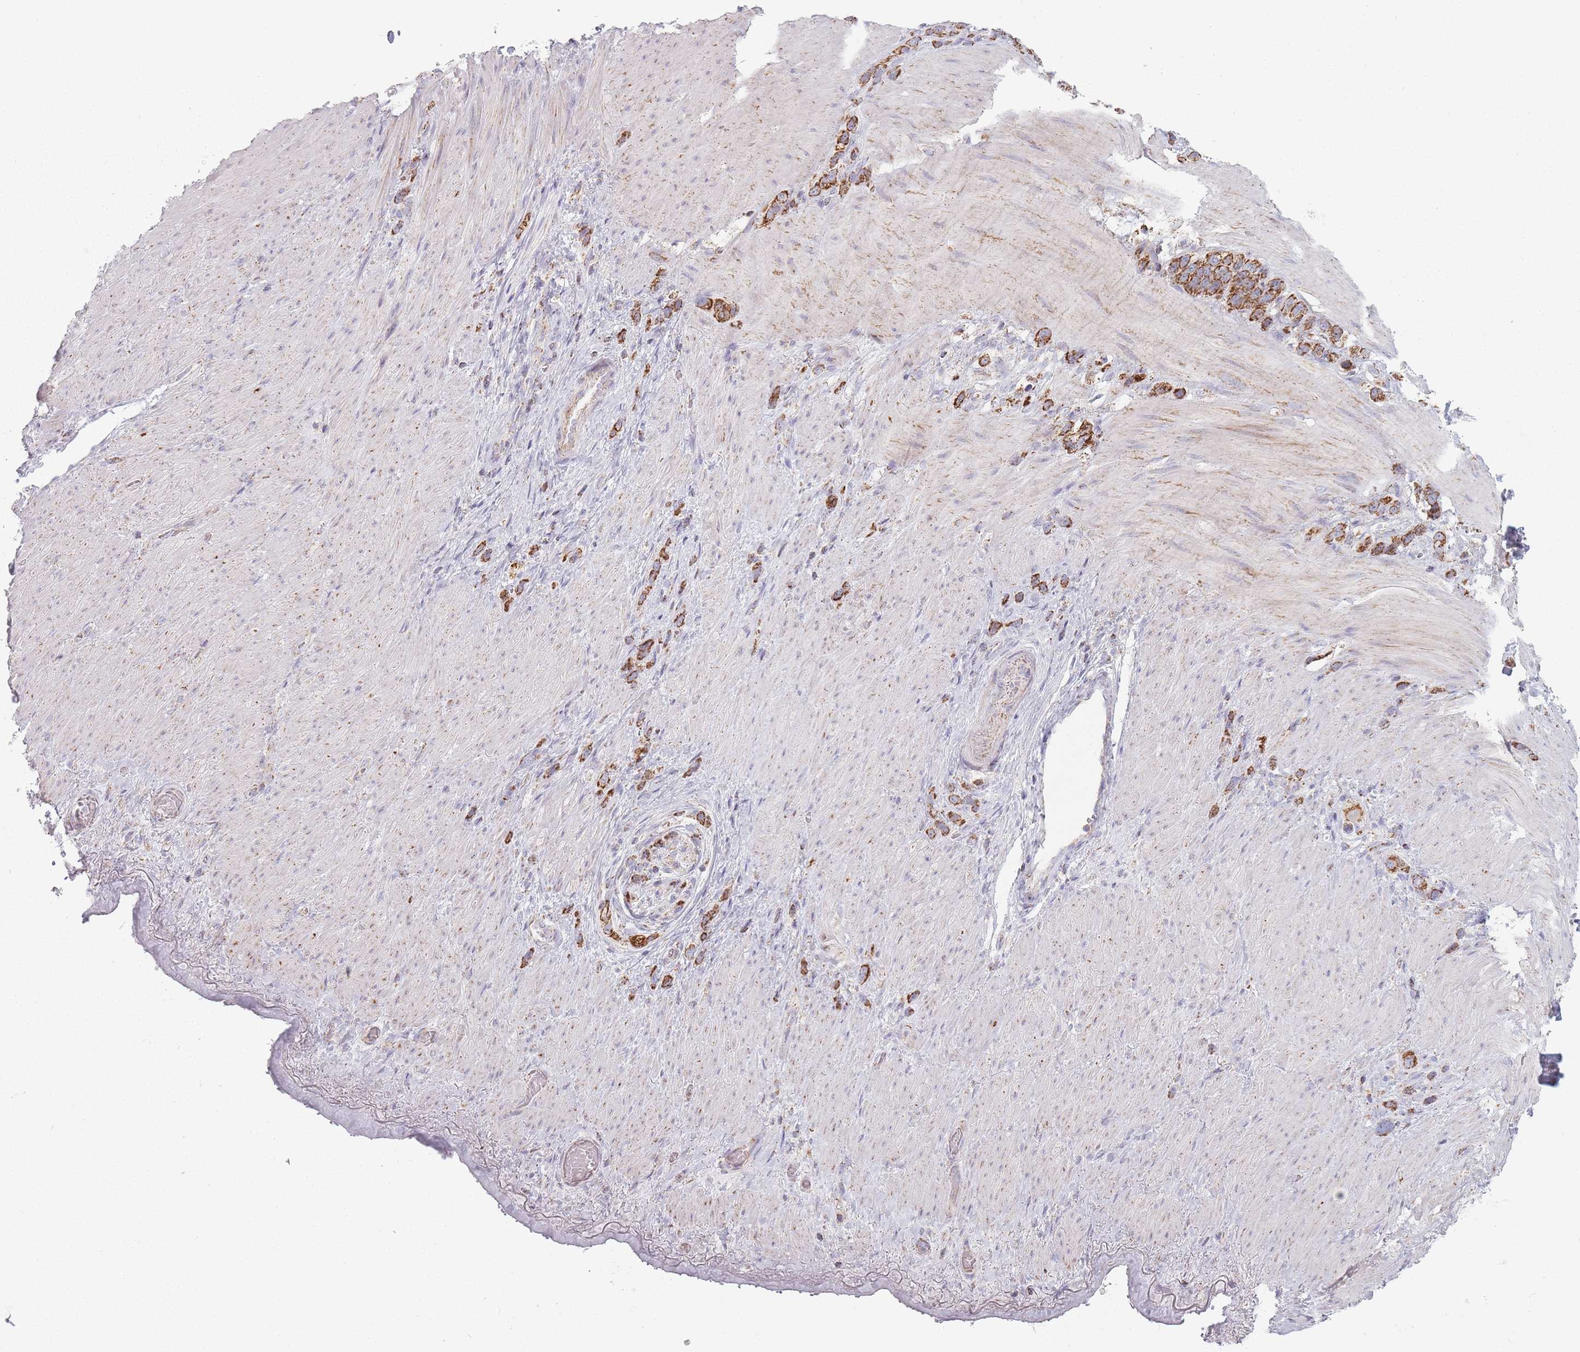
{"staining": {"intensity": "strong", "quantity": ">75%", "location": "cytoplasmic/membranous"}, "tissue": "stomach cancer", "cell_type": "Tumor cells", "image_type": "cancer", "snomed": [{"axis": "morphology", "description": "Adenocarcinoma, NOS"}, {"axis": "topography", "description": "Stomach"}], "caption": "Protein staining of stomach cancer (adenocarcinoma) tissue exhibits strong cytoplasmic/membranous positivity in about >75% of tumor cells. (DAB IHC, brown staining for protein, blue staining for nuclei).", "gene": "DCHS1", "patient": {"sex": "female", "age": 65}}